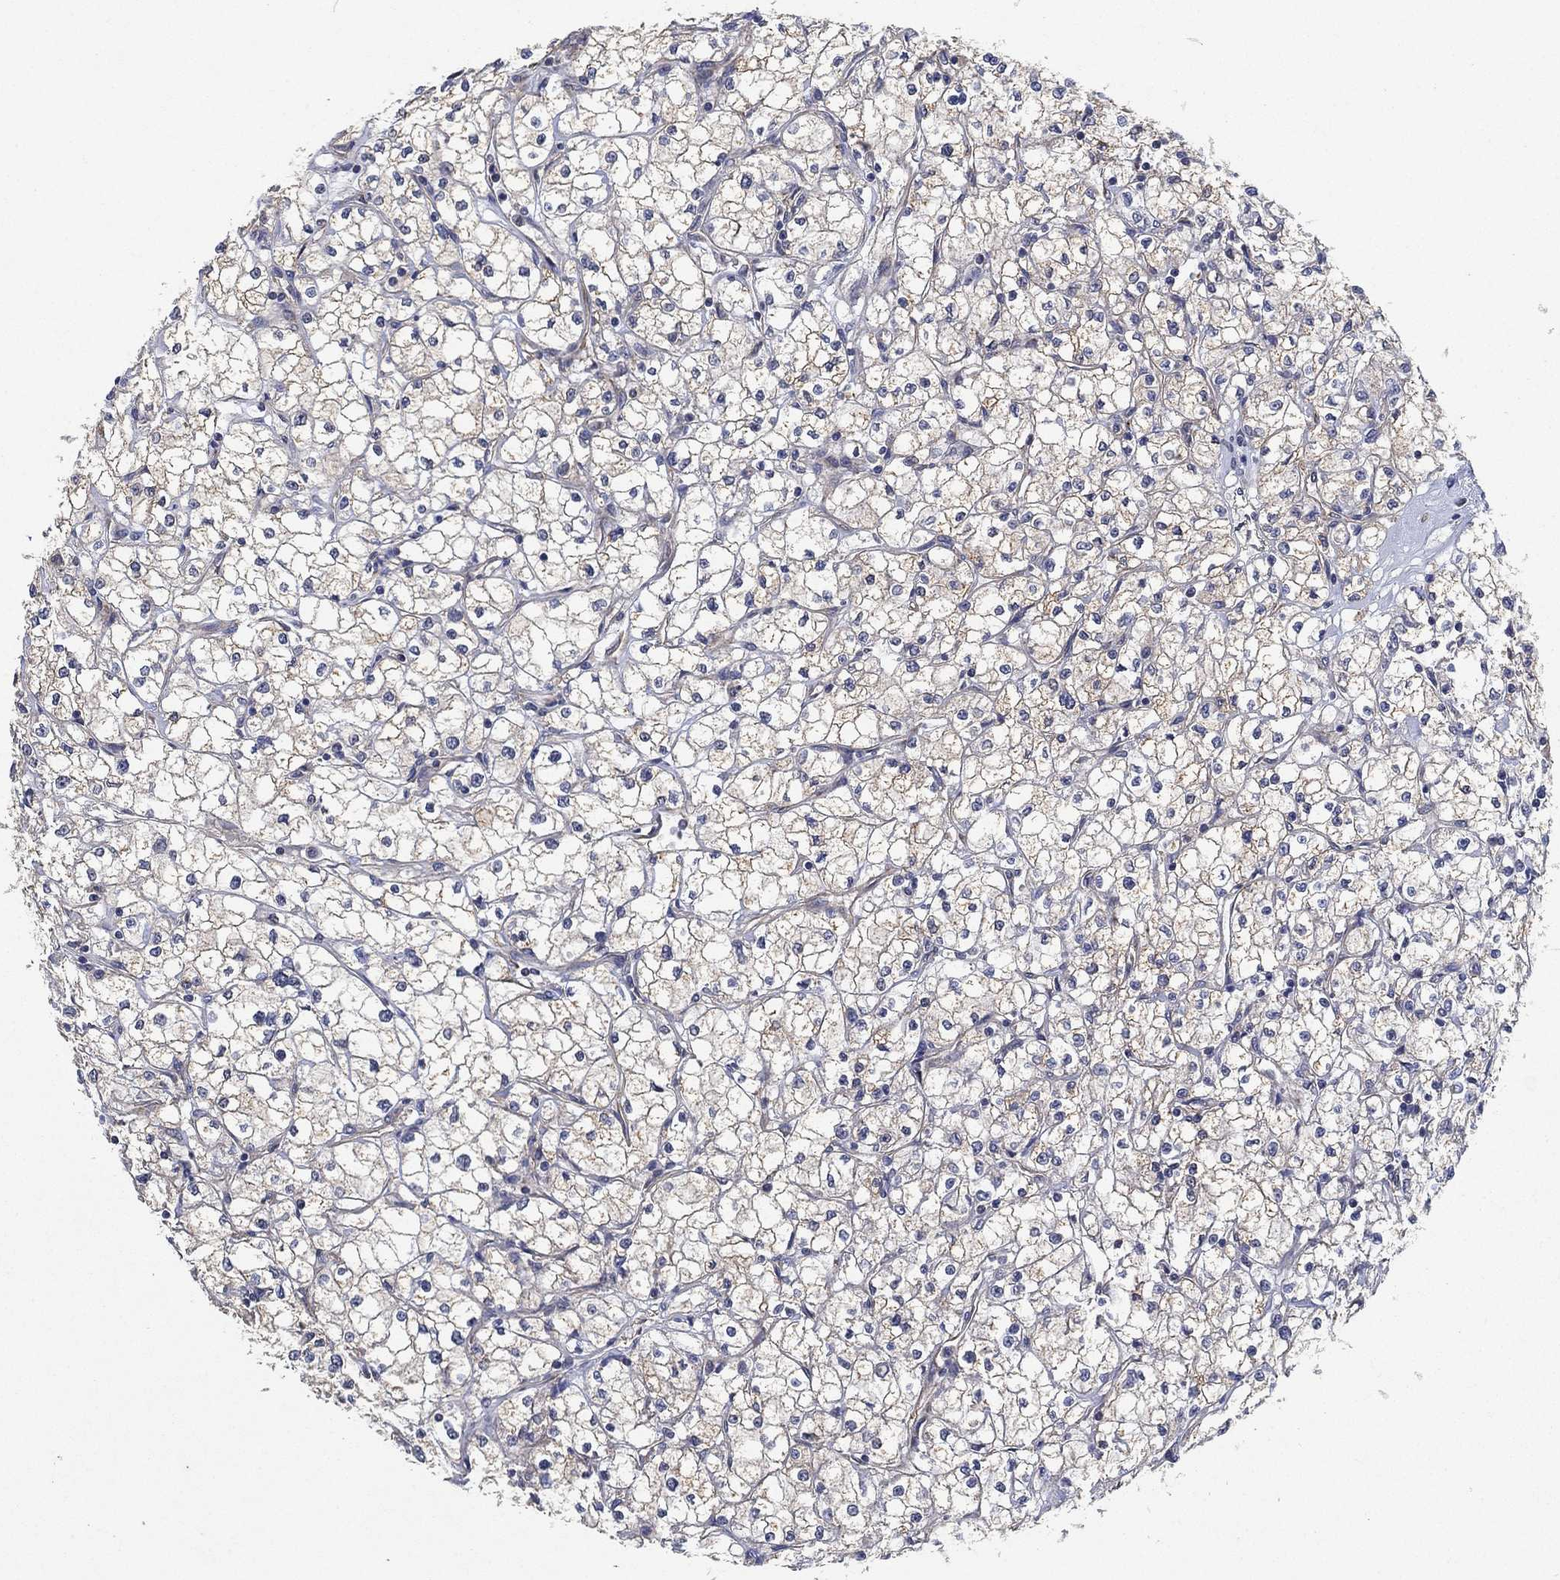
{"staining": {"intensity": "weak", "quantity": "25%-75%", "location": "cytoplasmic/membranous"}, "tissue": "renal cancer", "cell_type": "Tumor cells", "image_type": "cancer", "snomed": [{"axis": "morphology", "description": "Adenocarcinoma, NOS"}, {"axis": "topography", "description": "Kidney"}], "caption": "Protein analysis of renal adenocarcinoma tissue displays weak cytoplasmic/membranous positivity in approximately 25%-75% of tumor cells.", "gene": "MCUR1", "patient": {"sex": "male", "age": 67}}